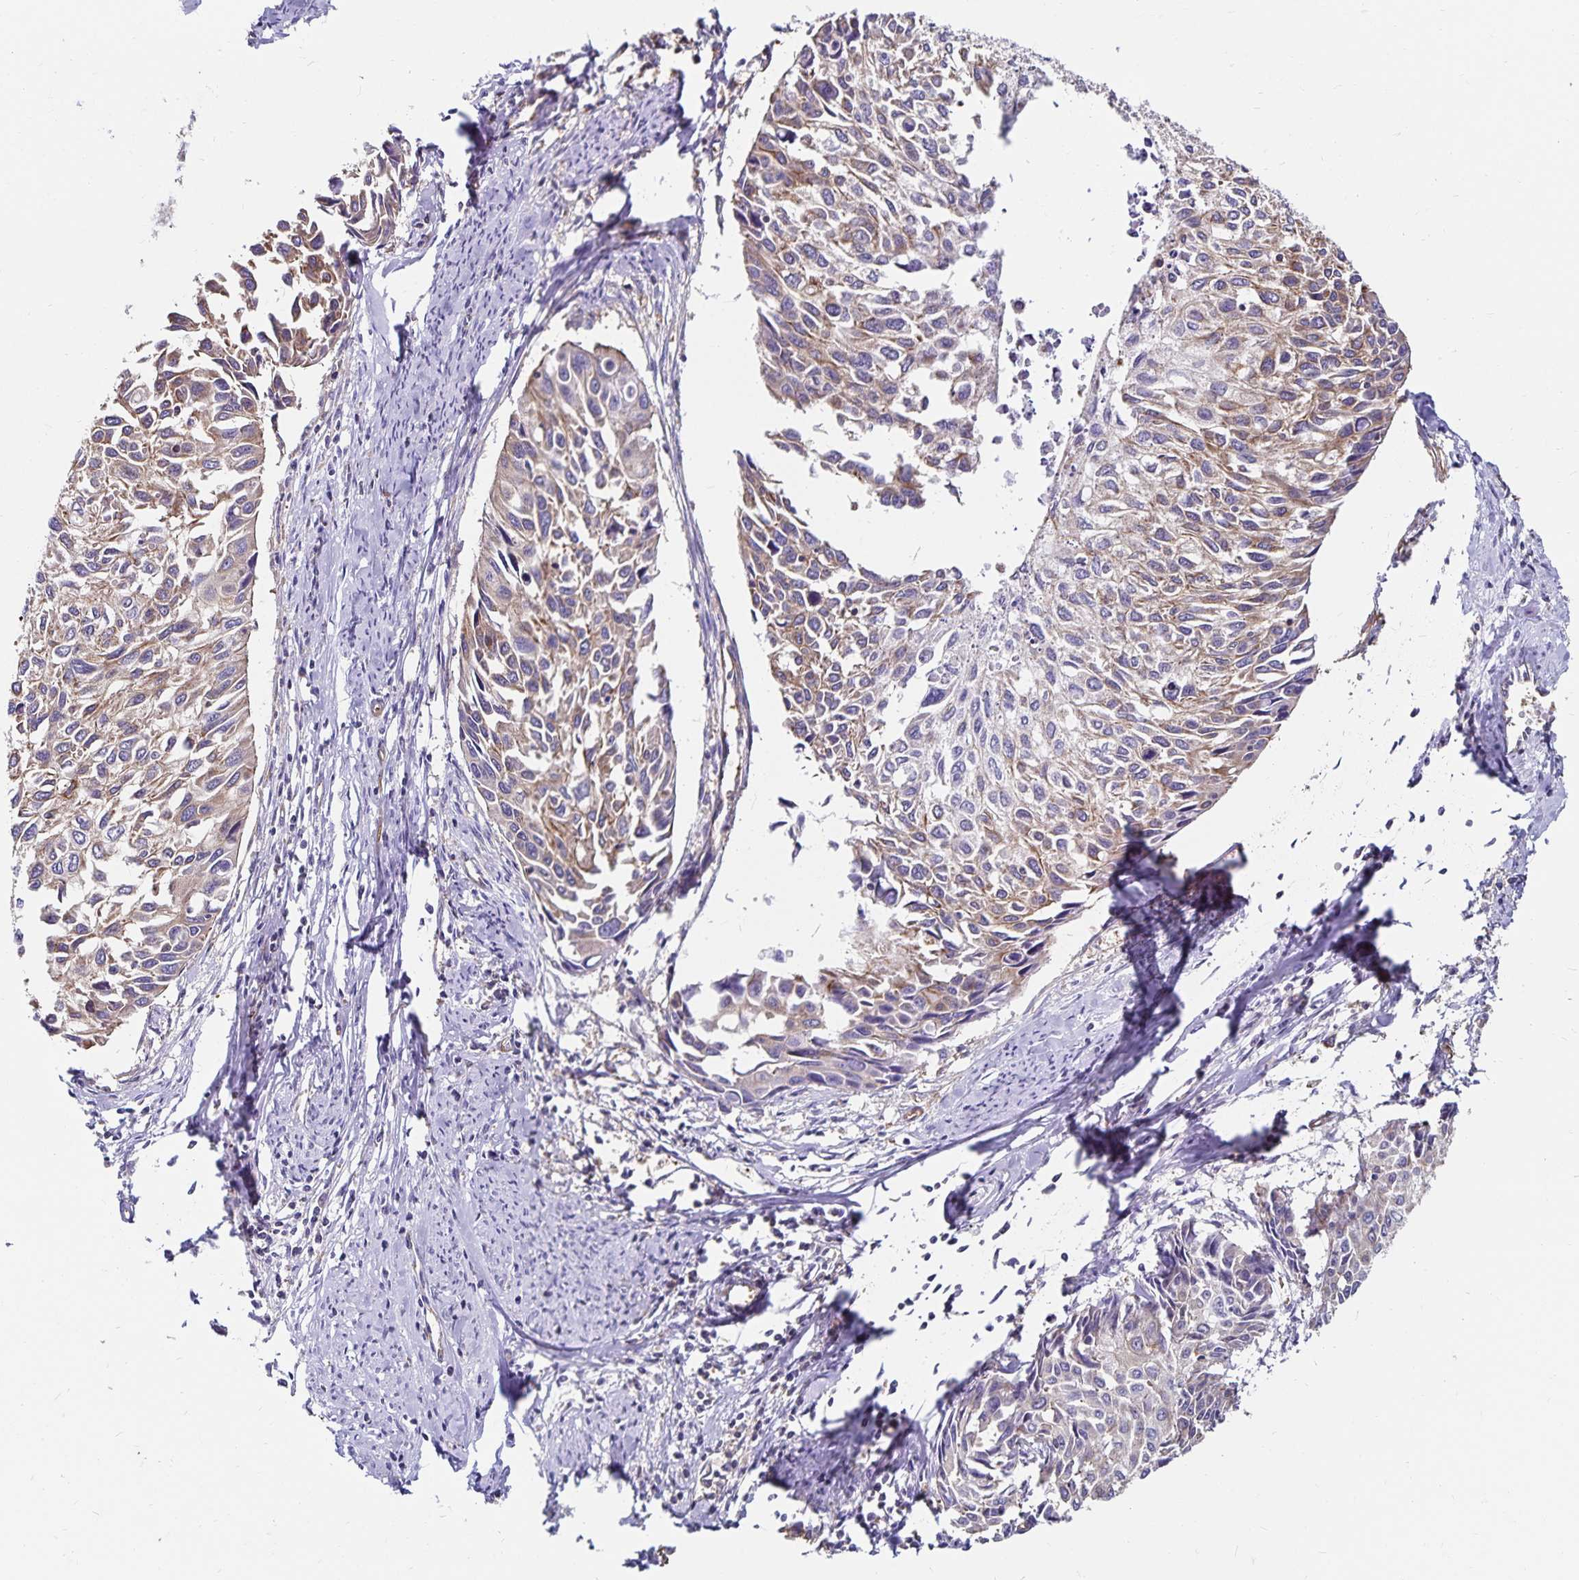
{"staining": {"intensity": "weak", "quantity": ">75%", "location": "cytoplasmic/membranous"}, "tissue": "cervical cancer", "cell_type": "Tumor cells", "image_type": "cancer", "snomed": [{"axis": "morphology", "description": "Squamous cell carcinoma, NOS"}, {"axis": "topography", "description": "Cervix"}], "caption": "The image exhibits a brown stain indicating the presence of a protein in the cytoplasmic/membranous of tumor cells in cervical cancer. Using DAB (3,3'-diaminobenzidine) (brown) and hematoxylin (blue) stains, captured at high magnification using brightfield microscopy.", "gene": "RPRML", "patient": {"sex": "female", "age": 50}}